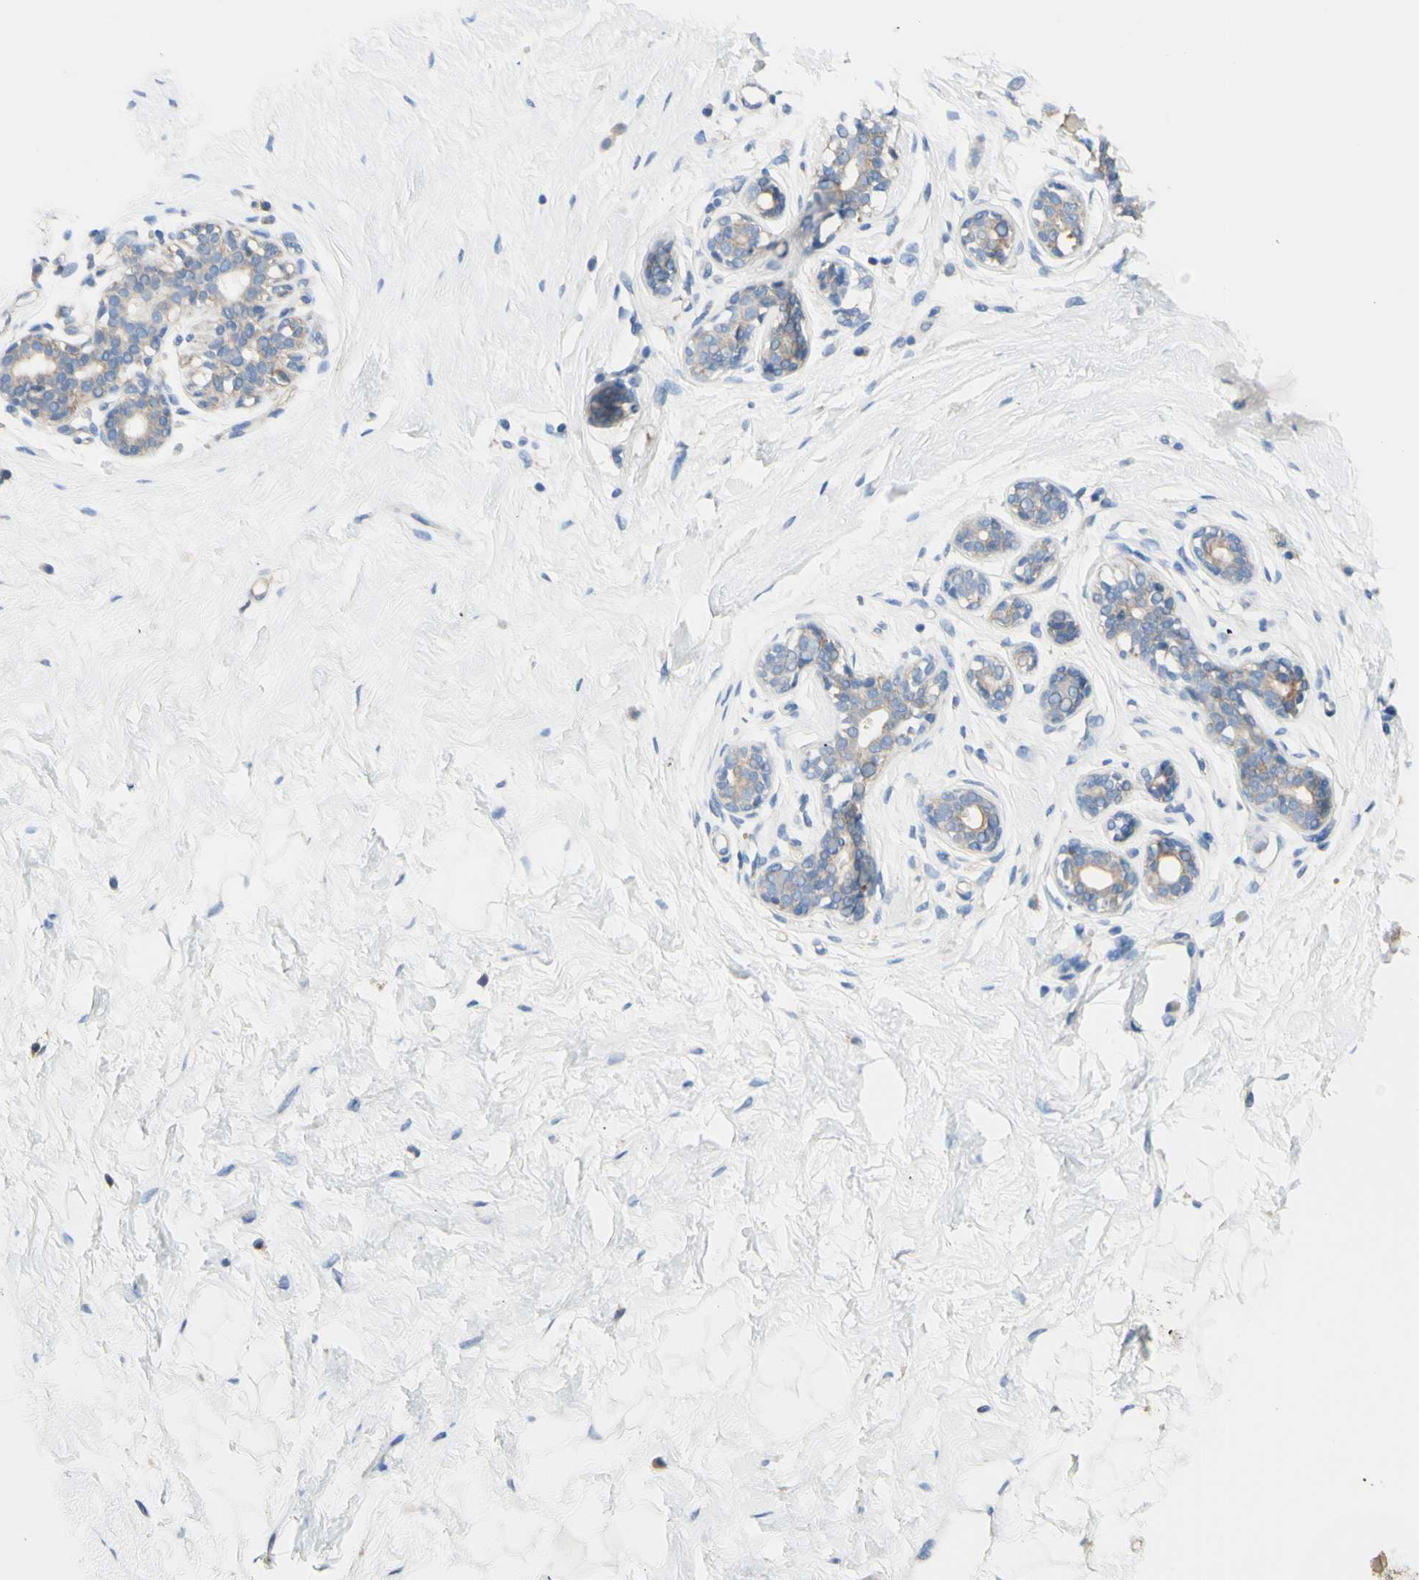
{"staining": {"intensity": "negative", "quantity": "none", "location": "none"}, "tissue": "breast", "cell_type": "Adipocytes", "image_type": "normal", "snomed": [{"axis": "morphology", "description": "Normal tissue, NOS"}, {"axis": "topography", "description": "Breast"}], "caption": "DAB immunohistochemical staining of normal breast displays no significant staining in adipocytes. The staining was performed using DAB (3,3'-diaminobenzidine) to visualize the protein expression in brown, while the nuclei were stained in blue with hematoxylin (Magnification: 20x).", "gene": "RETREG2", "patient": {"sex": "female", "age": 23}}